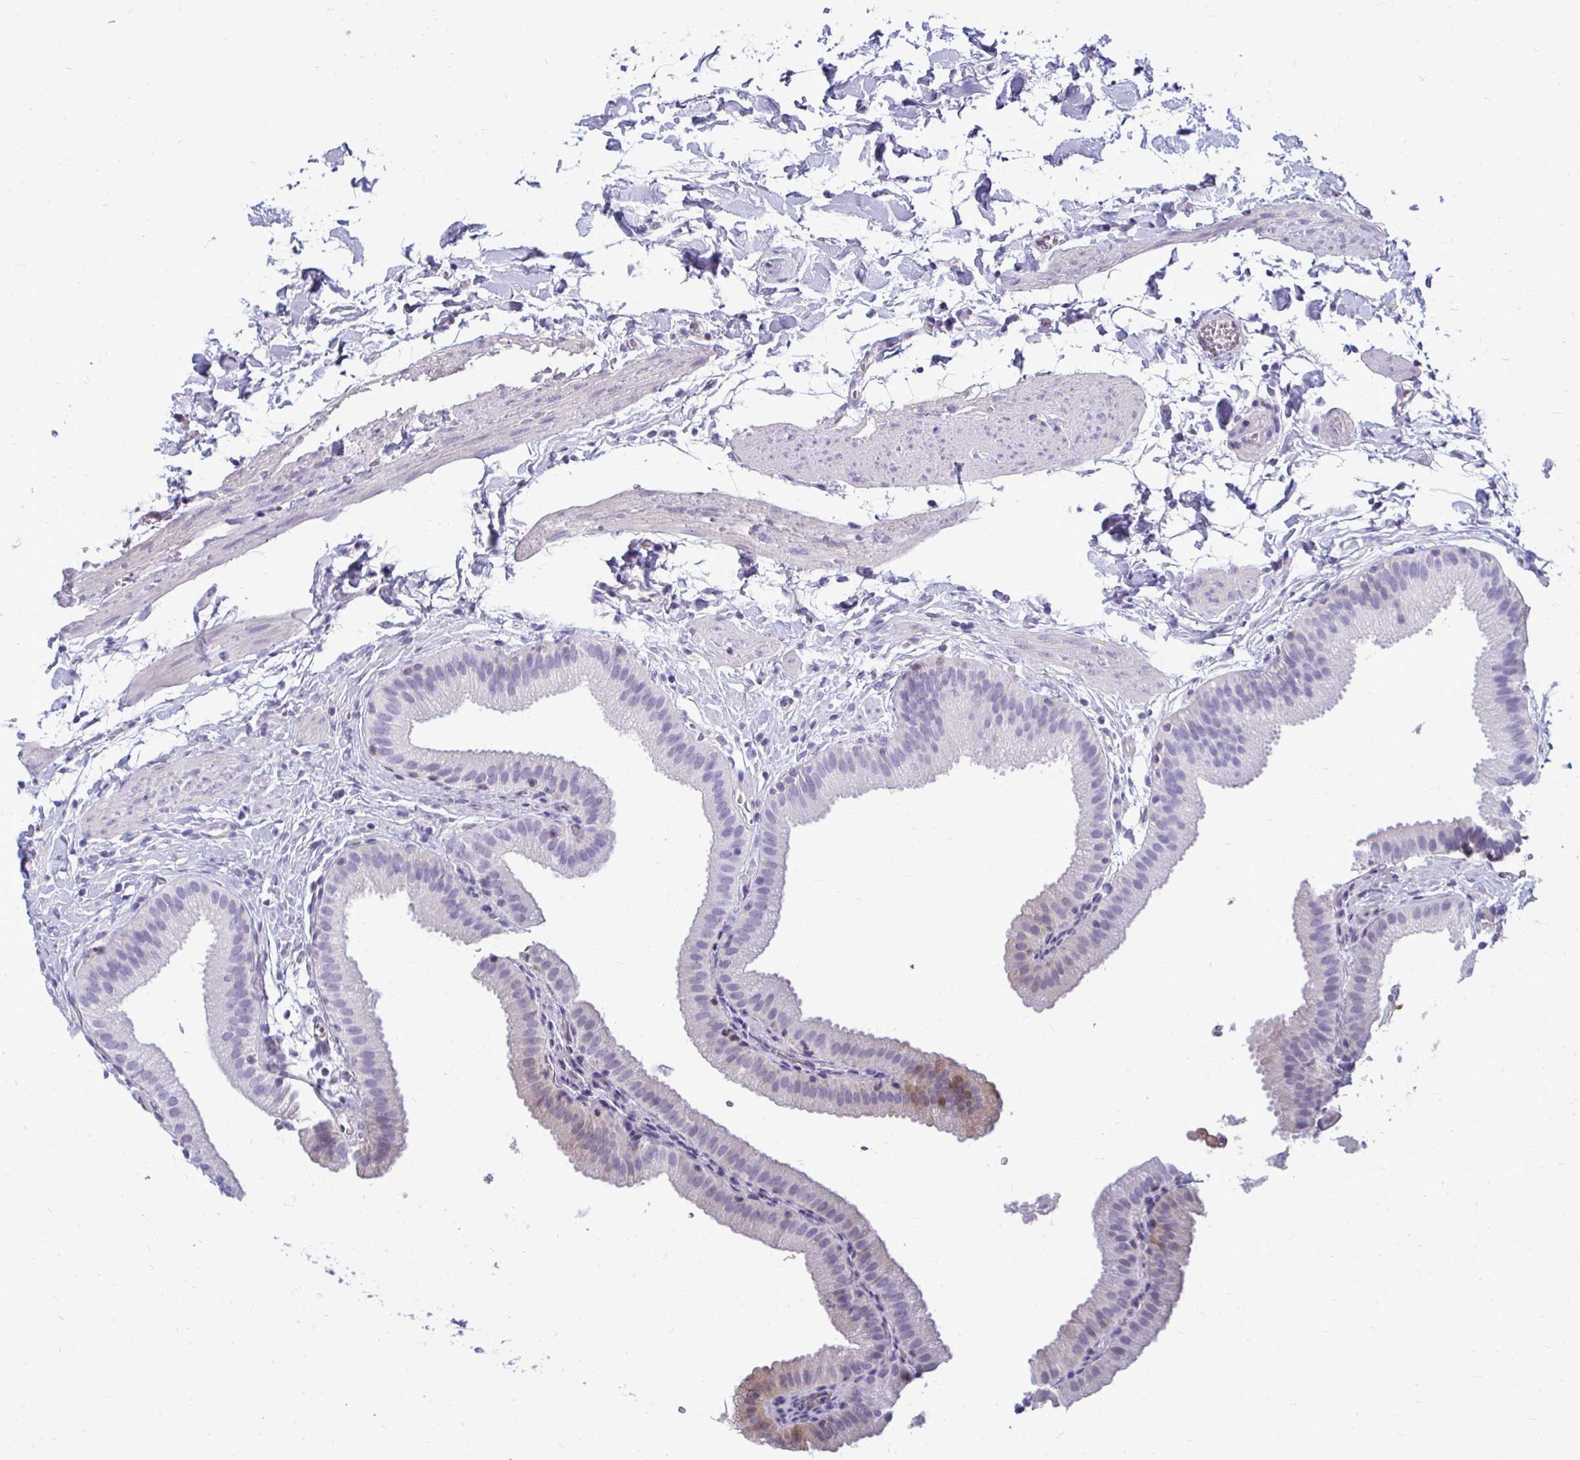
{"staining": {"intensity": "weak", "quantity": "<25%", "location": "cytoplasmic/membranous"}, "tissue": "gallbladder", "cell_type": "Glandular cells", "image_type": "normal", "snomed": [{"axis": "morphology", "description": "Normal tissue, NOS"}, {"axis": "topography", "description": "Gallbladder"}], "caption": "There is no significant staining in glandular cells of gallbladder. (DAB (3,3'-diaminobenzidine) immunohistochemistry (IHC) with hematoxylin counter stain).", "gene": "FABP3", "patient": {"sex": "female", "age": 63}}